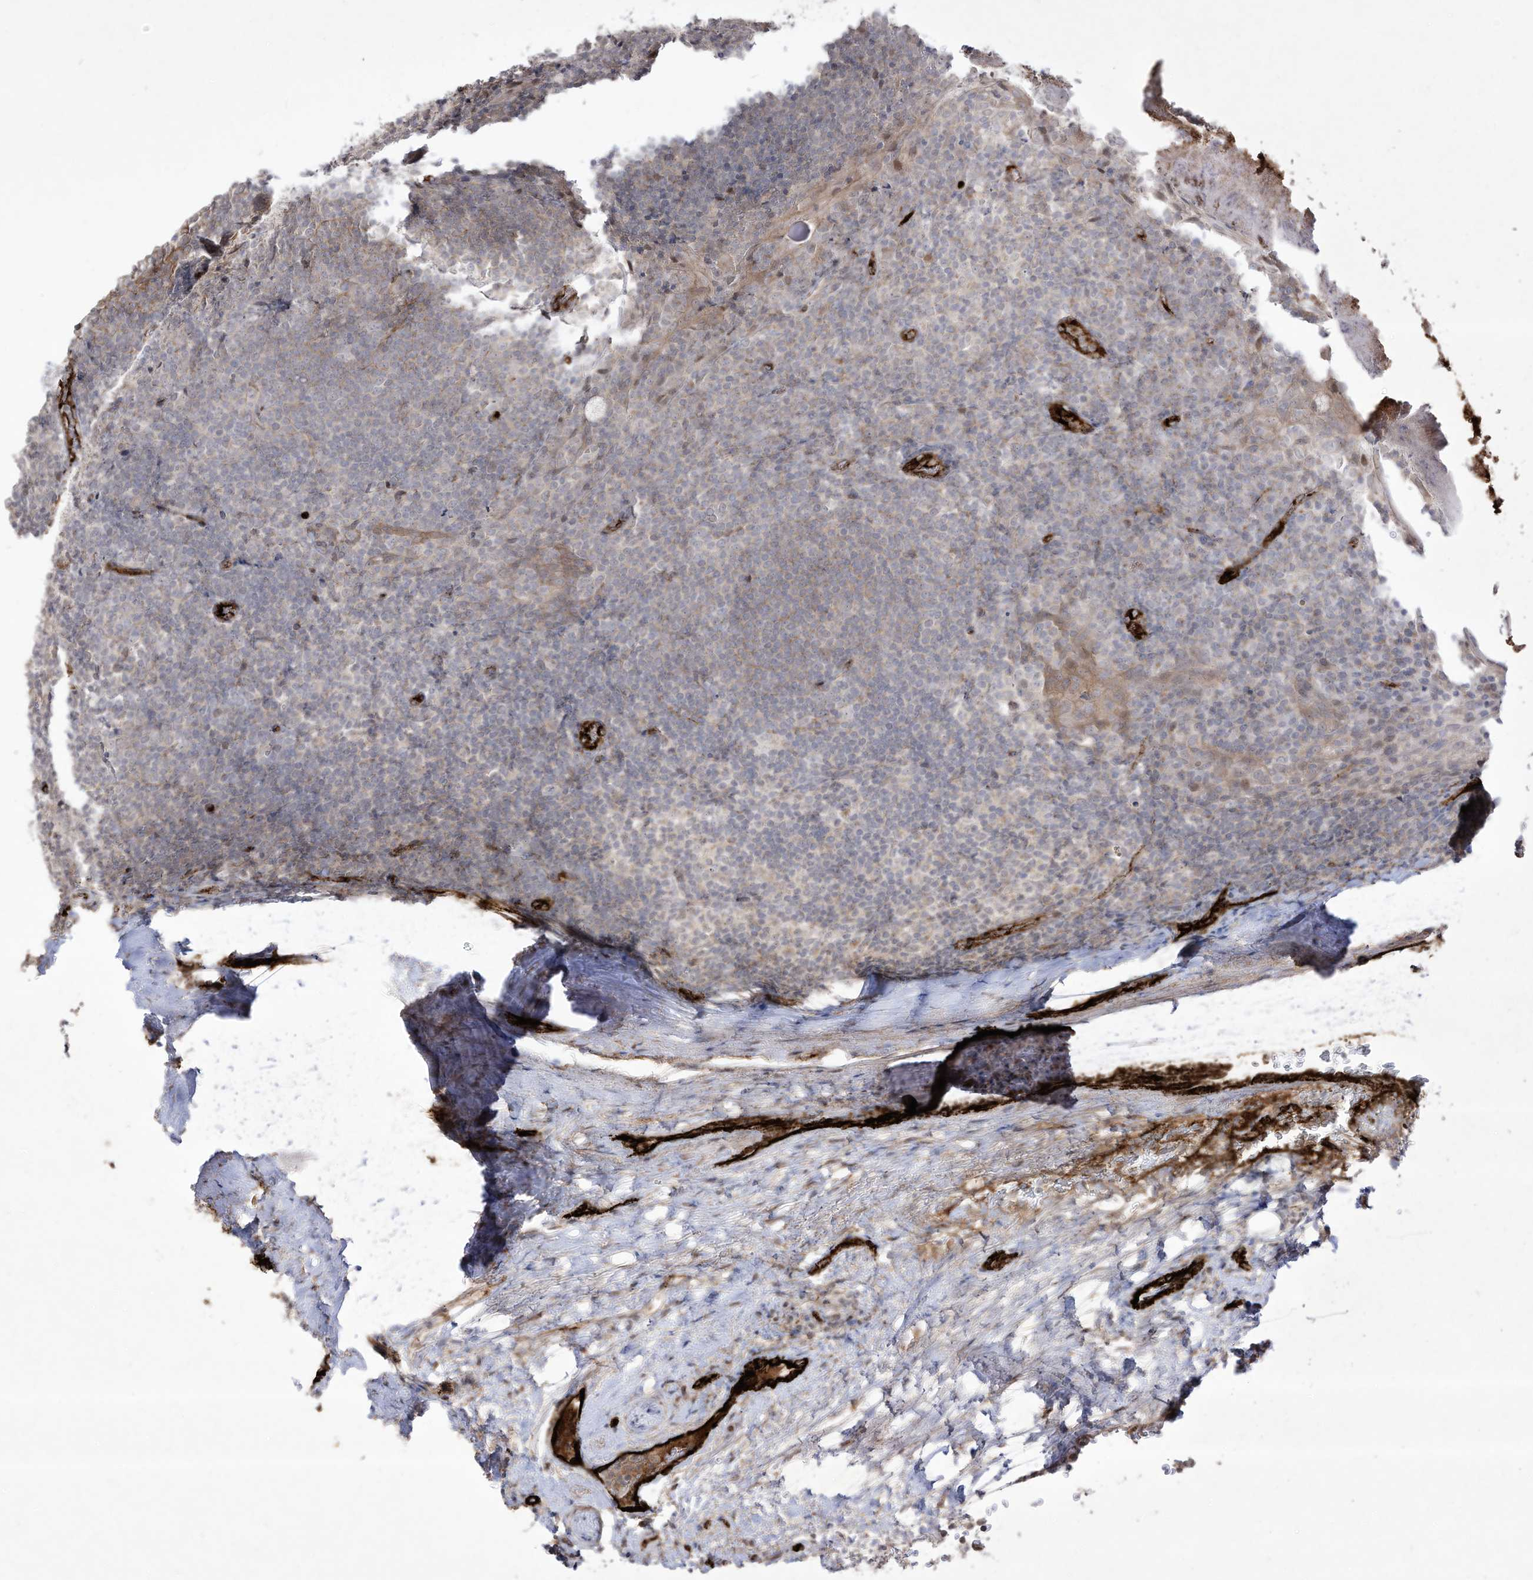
{"staining": {"intensity": "negative", "quantity": "none", "location": "none"}, "tissue": "tonsil", "cell_type": "Germinal center cells", "image_type": "normal", "snomed": [{"axis": "morphology", "description": "Normal tissue, NOS"}, {"axis": "topography", "description": "Tonsil"}], "caption": "Germinal center cells show no significant protein staining in unremarkable tonsil. (DAB (3,3'-diaminobenzidine) immunohistochemistry (IHC), high magnification).", "gene": "ZGRF1", "patient": {"sex": "male", "age": 37}}